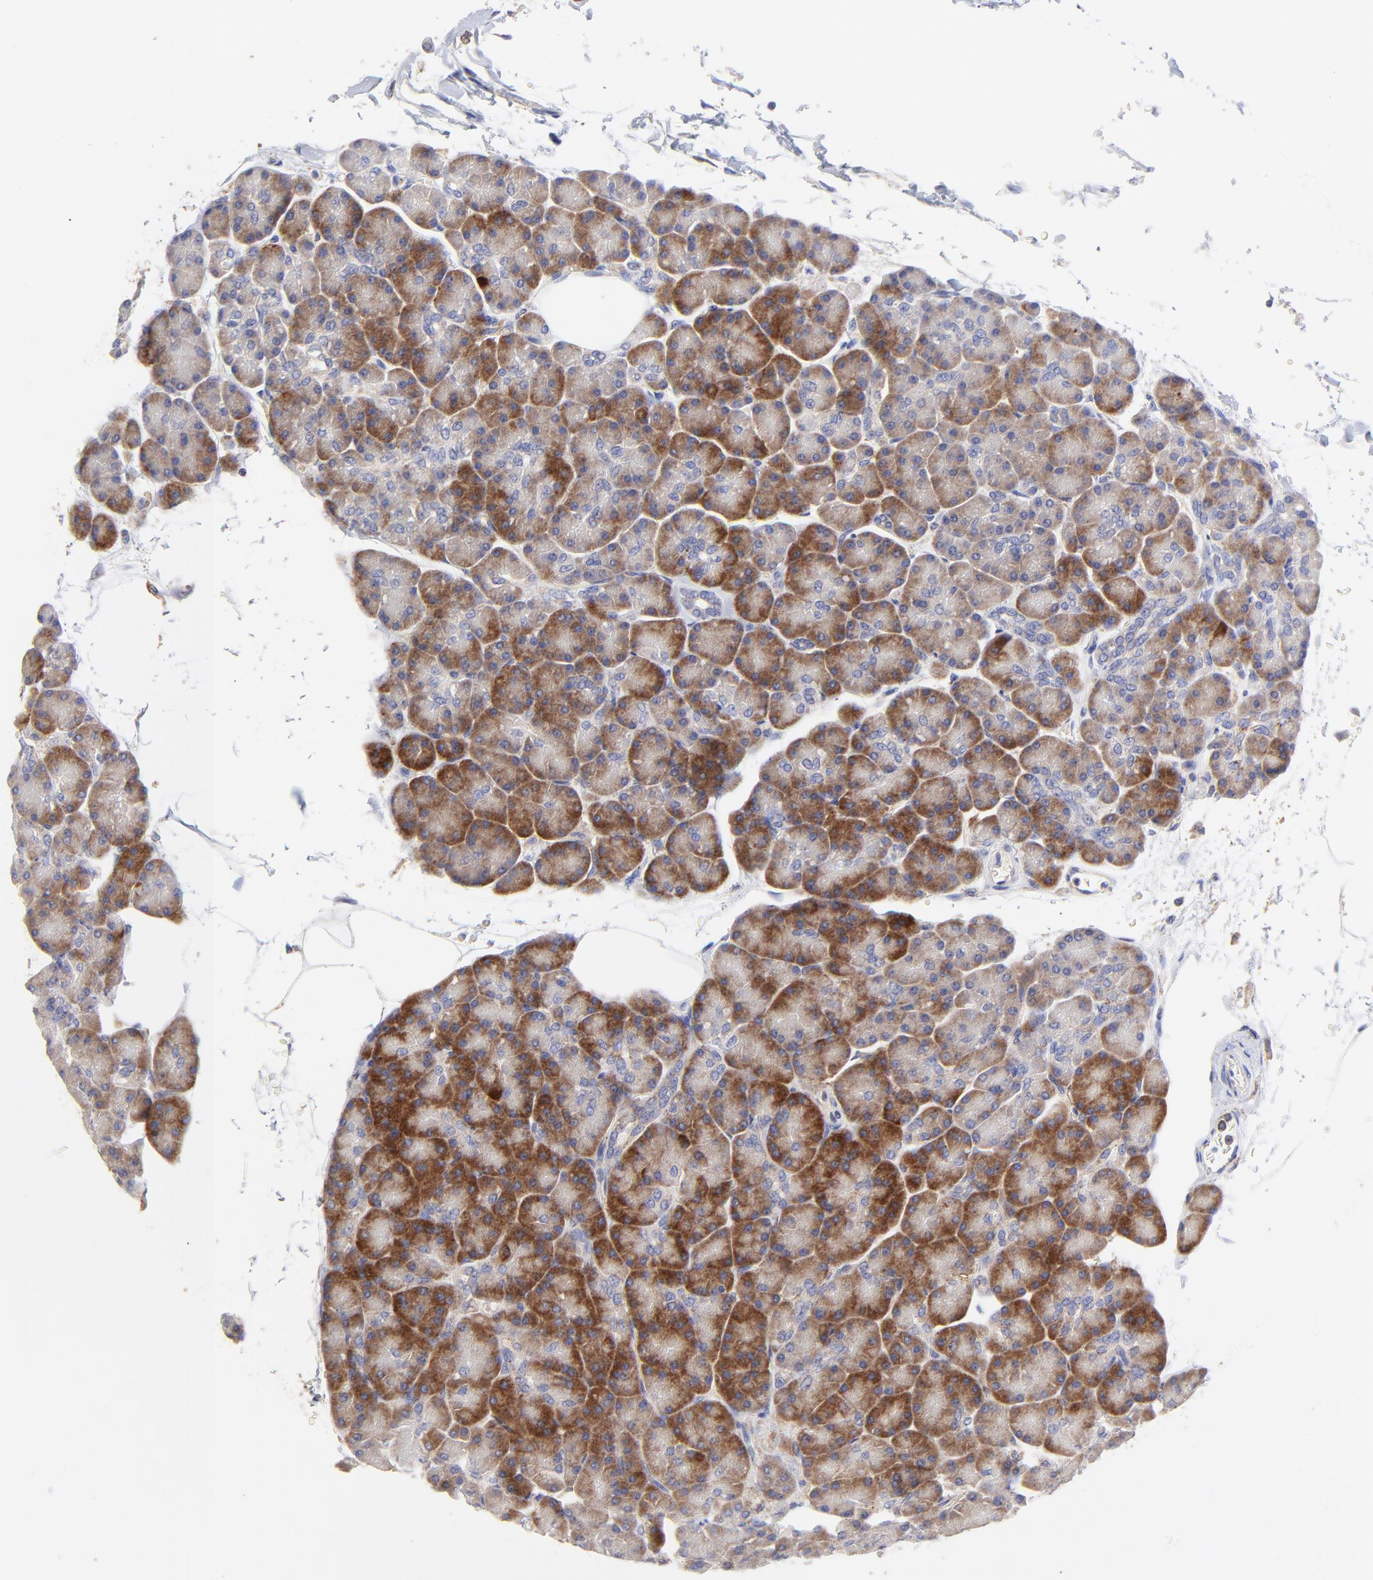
{"staining": {"intensity": "strong", "quantity": ">75%", "location": "cytoplasmic/membranous"}, "tissue": "pancreas", "cell_type": "Exocrine glandular cells", "image_type": "normal", "snomed": [{"axis": "morphology", "description": "Normal tissue, NOS"}, {"axis": "topography", "description": "Pancreas"}], "caption": "Immunohistochemical staining of benign pancreas displays high levels of strong cytoplasmic/membranous staining in approximately >75% of exocrine glandular cells. (Brightfield microscopy of DAB IHC at high magnification).", "gene": "LHFPL1", "patient": {"sex": "female", "age": 43}}